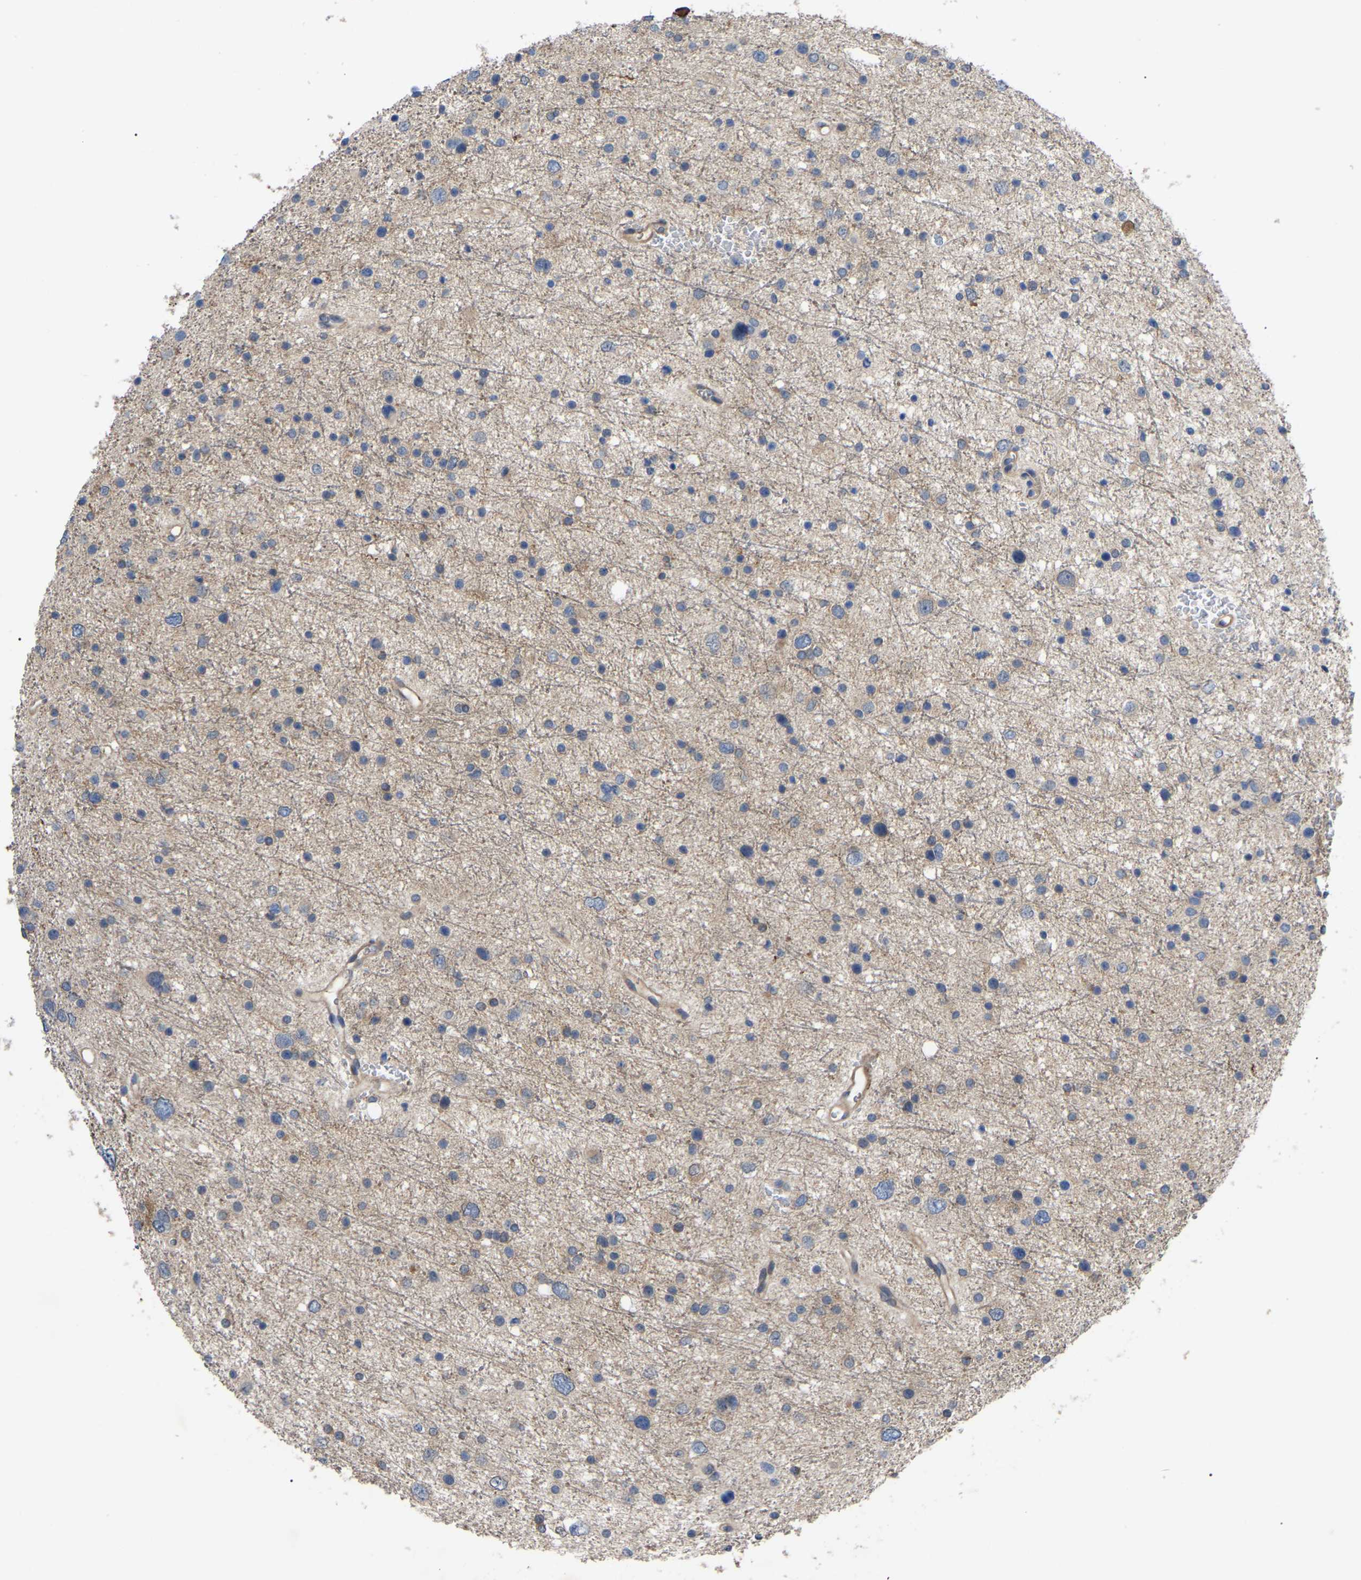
{"staining": {"intensity": "negative", "quantity": "none", "location": "none"}, "tissue": "glioma", "cell_type": "Tumor cells", "image_type": "cancer", "snomed": [{"axis": "morphology", "description": "Glioma, malignant, Low grade"}, {"axis": "topography", "description": "Brain"}], "caption": "An image of human glioma is negative for staining in tumor cells.", "gene": "CIT", "patient": {"sex": "female", "age": 37}}